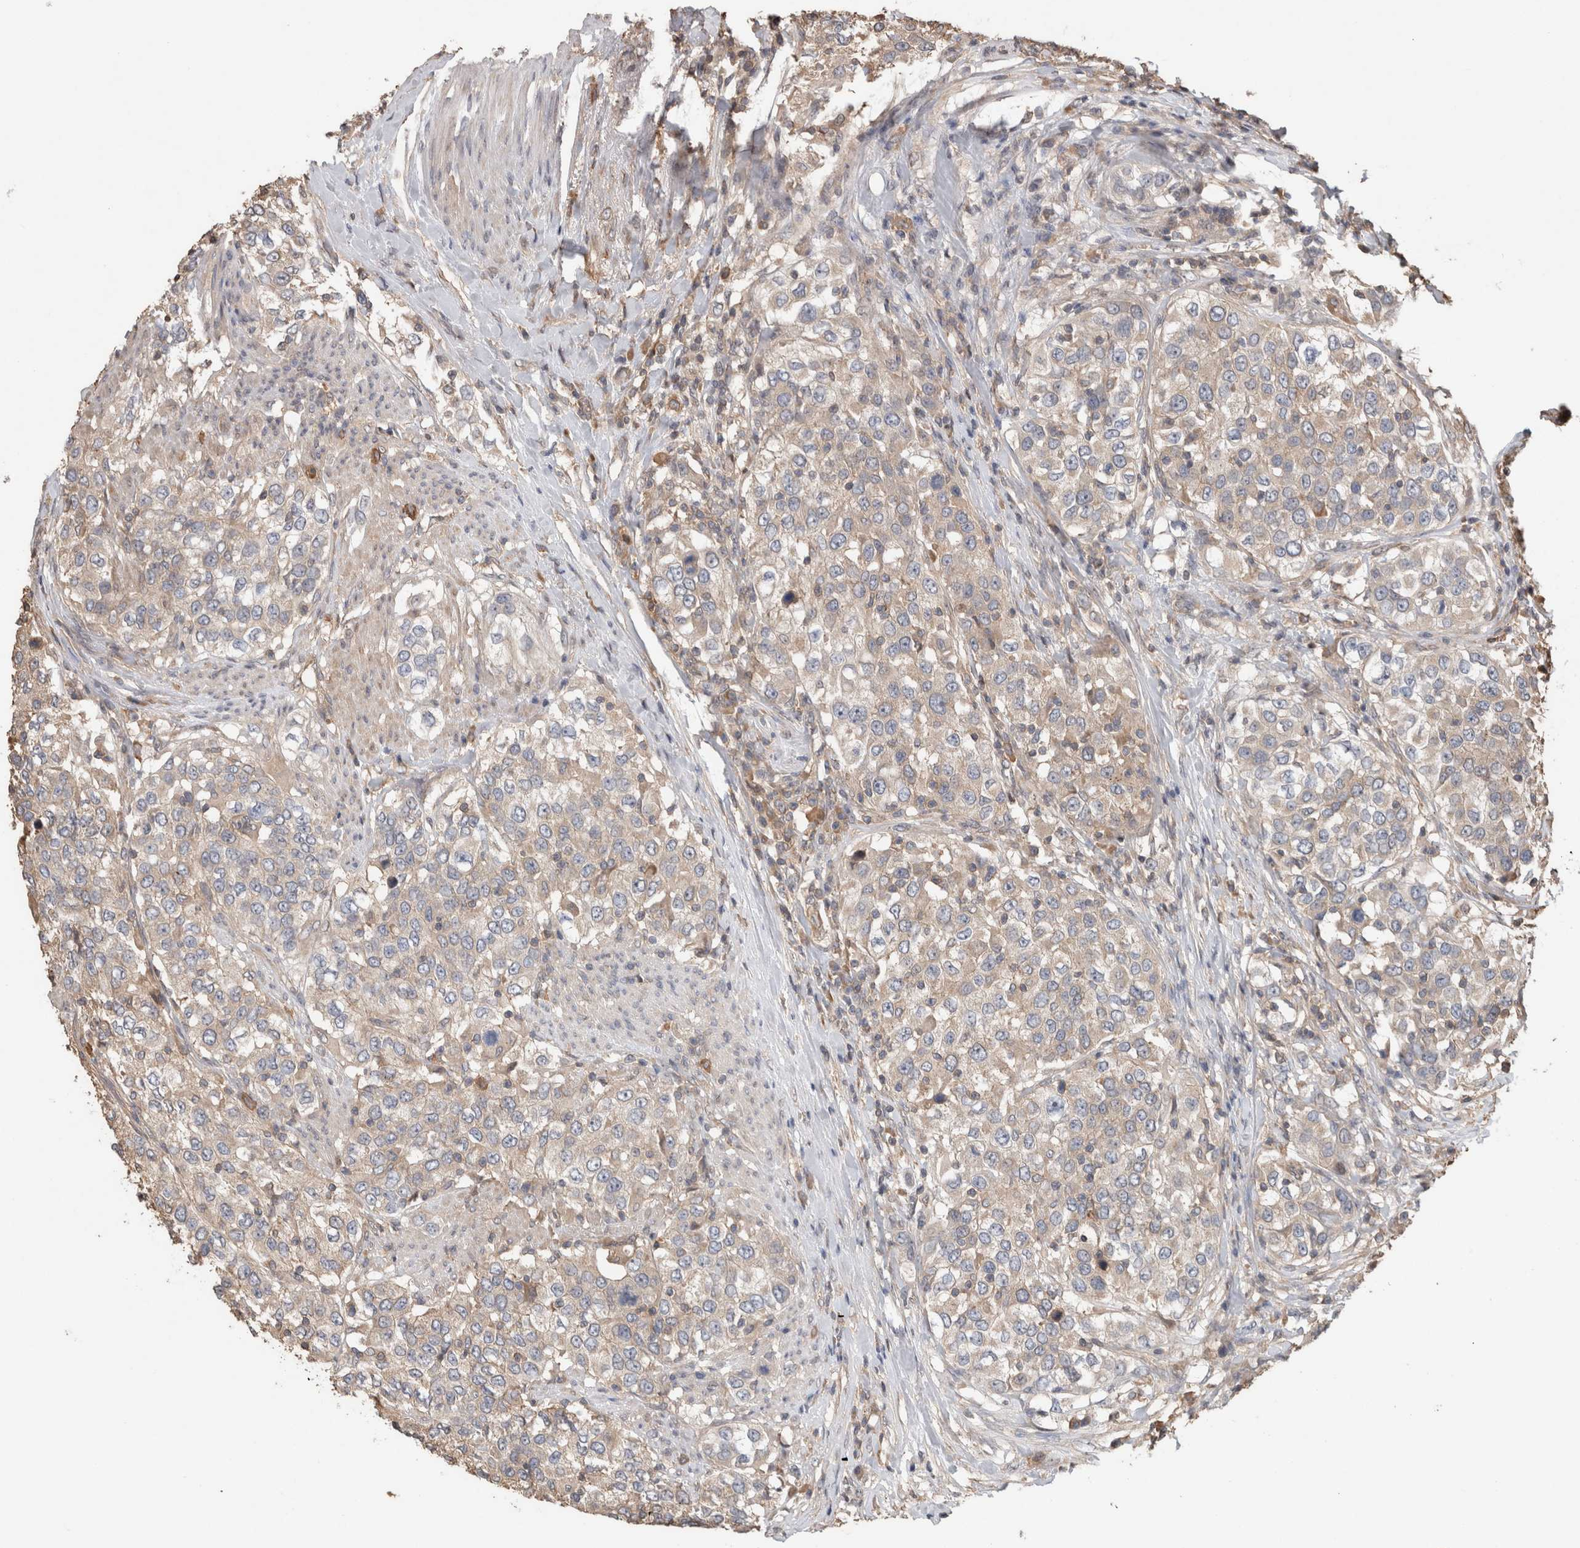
{"staining": {"intensity": "weak", "quantity": "25%-75%", "location": "cytoplasmic/membranous"}, "tissue": "urothelial cancer", "cell_type": "Tumor cells", "image_type": "cancer", "snomed": [{"axis": "morphology", "description": "Urothelial carcinoma, High grade"}, {"axis": "topography", "description": "Urinary bladder"}], "caption": "Brown immunohistochemical staining in human urothelial cancer displays weak cytoplasmic/membranous expression in approximately 25%-75% of tumor cells.", "gene": "TRIM5", "patient": {"sex": "female", "age": 80}}